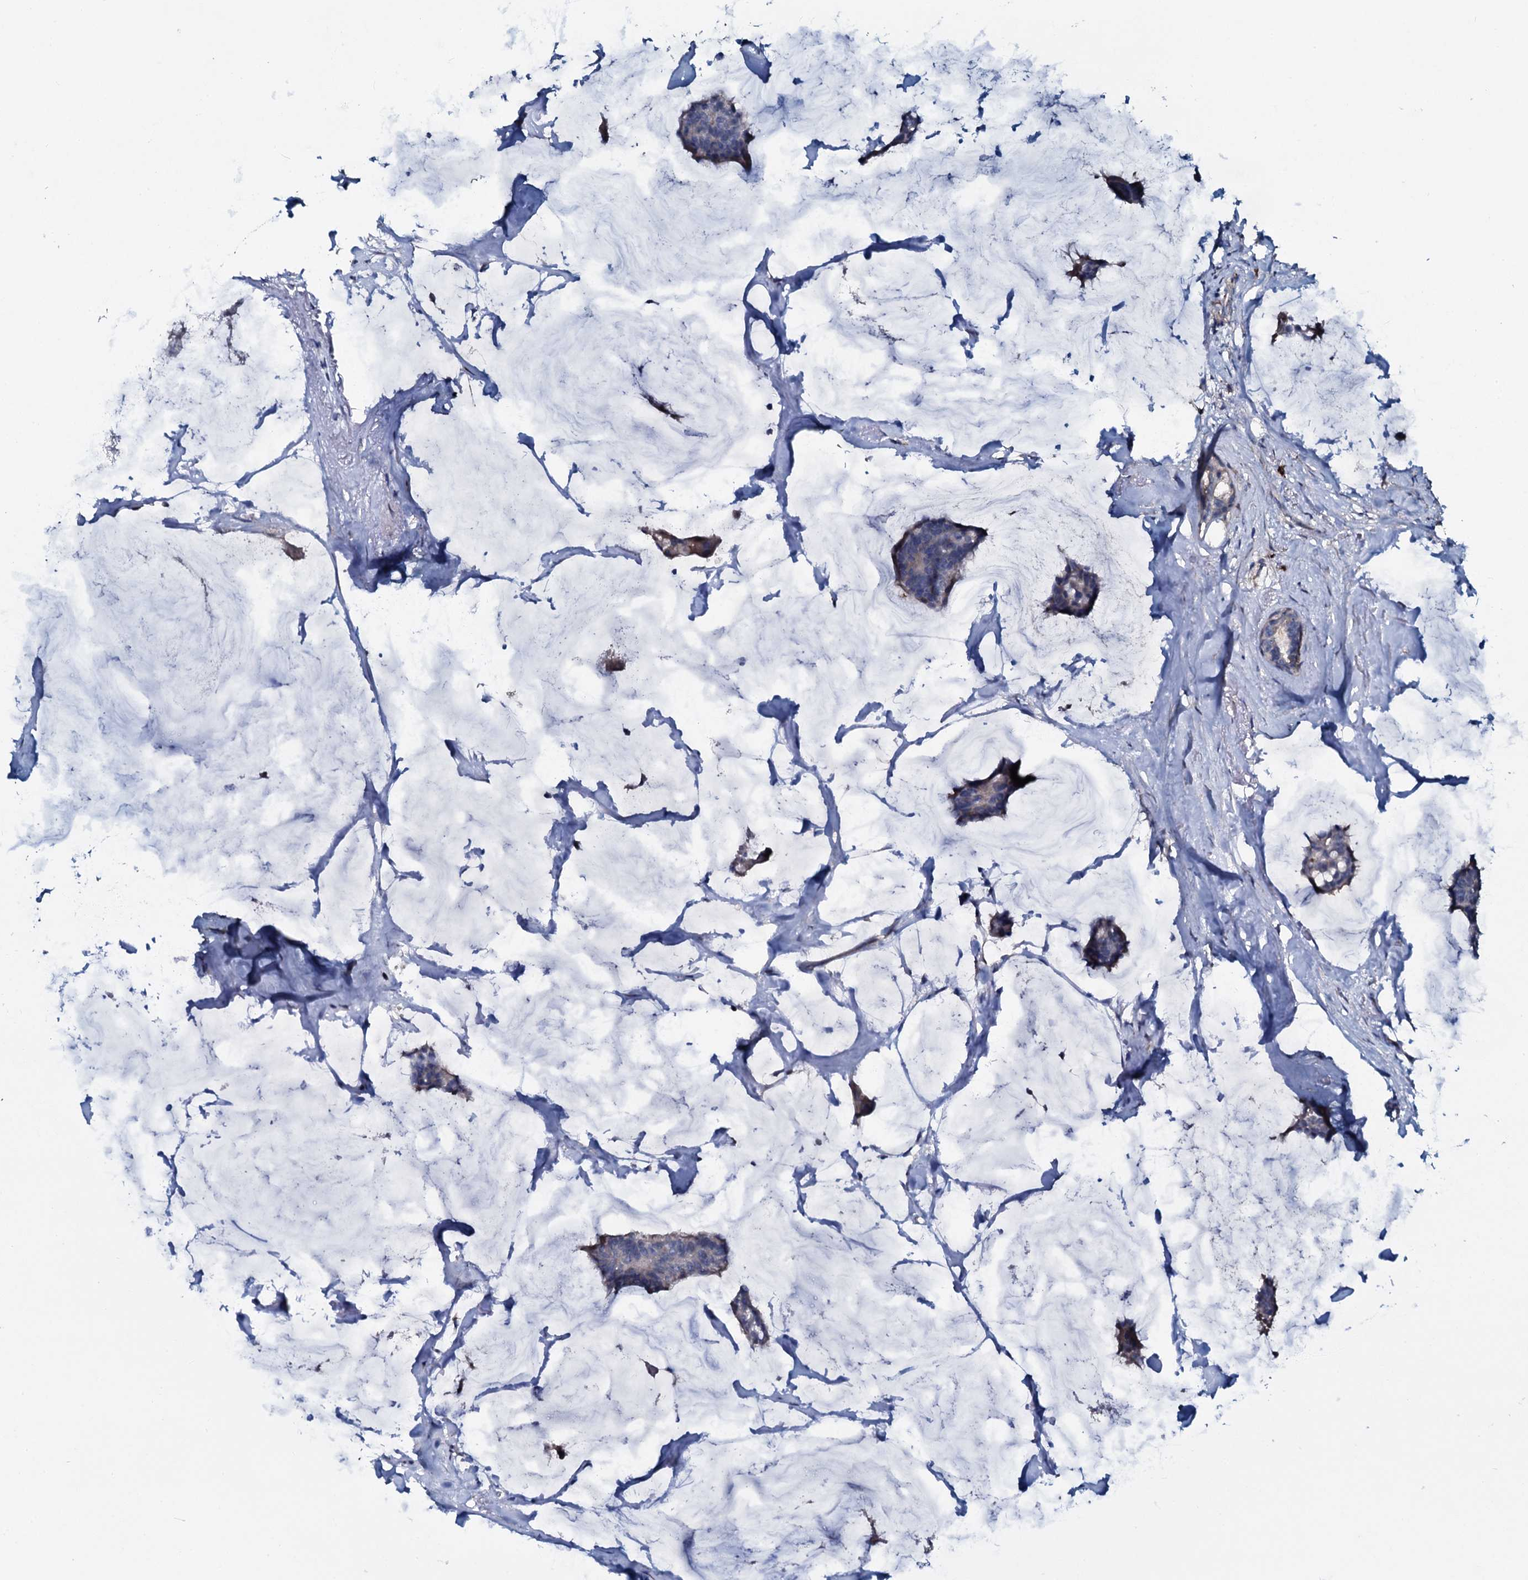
{"staining": {"intensity": "negative", "quantity": "none", "location": "none"}, "tissue": "breast cancer", "cell_type": "Tumor cells", "image_type": "cancer", "snomed": [{"axis": "morphology", "description": "Duct carcinoma"}, {"axis": "topography", "description": "Breast"}], "caption": "Immunohistochemical staining of human breast cancer (invasive ductal carcinoma) exhibits no significant expression in tumor cells.", "gene": "IL12B", "patient": {"sex": "female", "age": 93}}